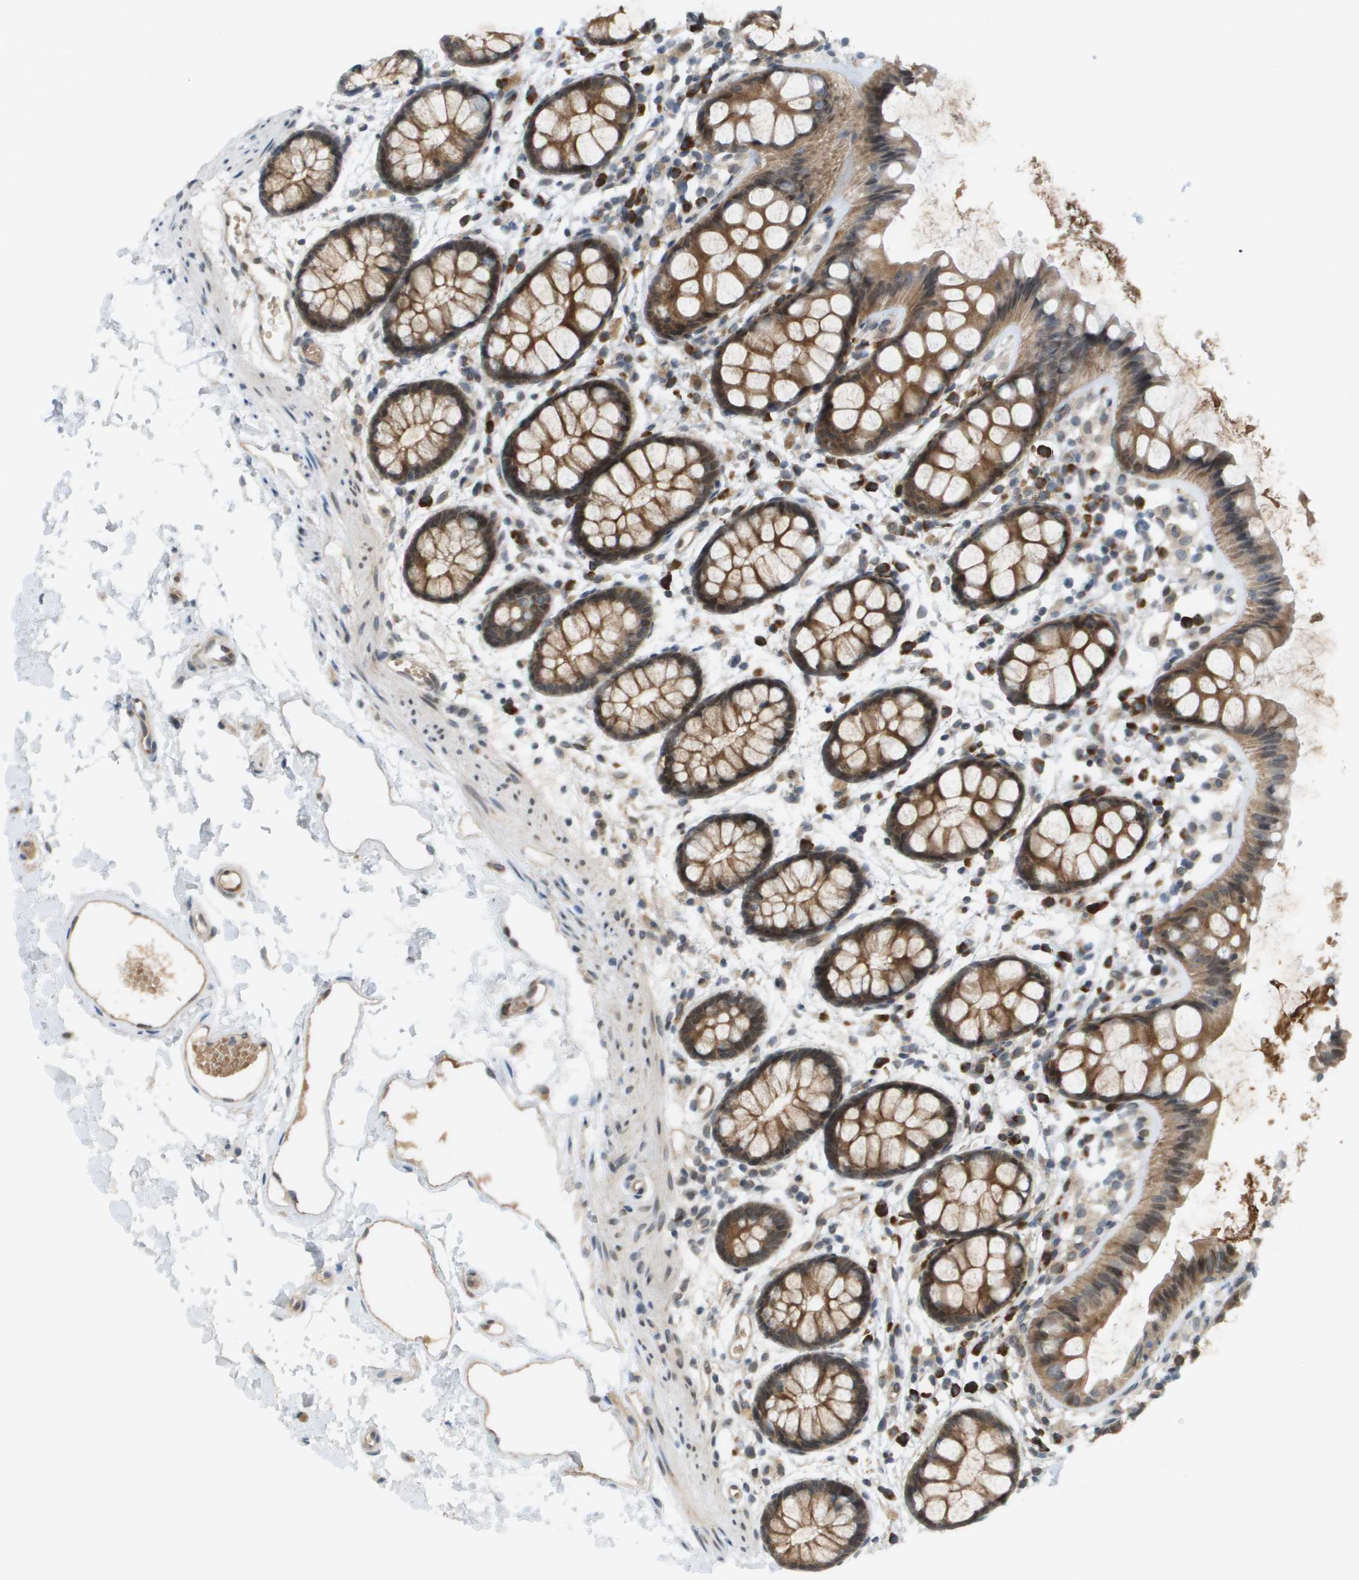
{"staining": {"intensity": "moderate", "quantity": ">75%", "location": "cytoplasmic/membranous,nuclear"}, "tissue": "rectum", "cell_type": "Glandular cells", "image_type": "normal", "snomed": [{"axis": "morphology", "description": "Normal tissue, NOS"}, {"axis": "topography", "description": "Rectum"}], "caption": "High-power microscopy captured an immunohistochemistry photomicrograph of benign rectum, revealing moderate cytoplasmic/membranous,nuclear expression in about >75% of glandular cells.", "gene": "CACNB4", "patient": {"sex": "female", "age": 66}}